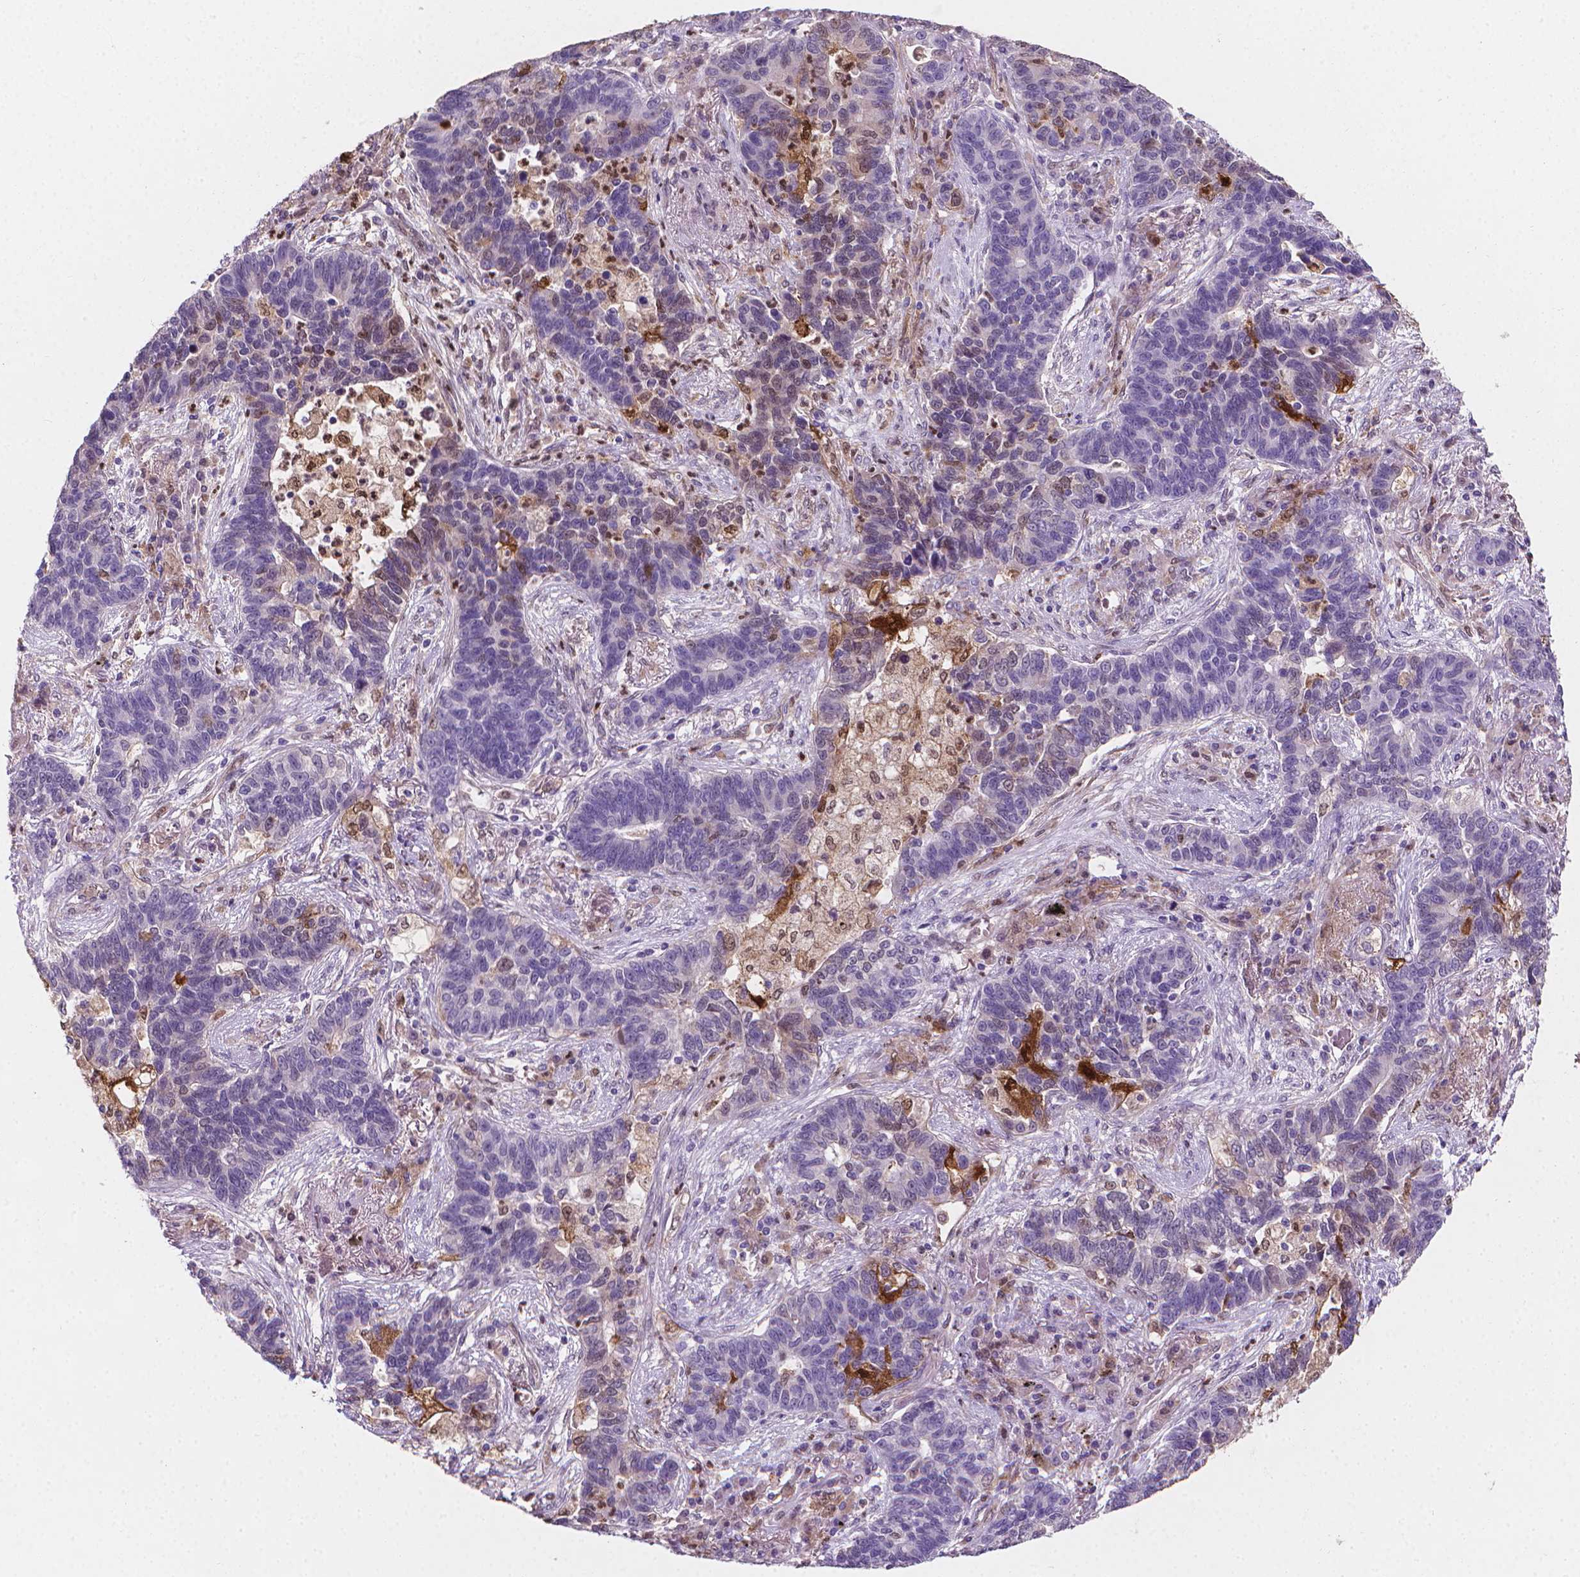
{"staining": {"intensity": "negative", "quantity": "none", "location": "none"}, "tissue": "lung cancer", "cell_type": "Tumor cells", "image_type": "cancer", "snomed": [{"axis": "morphology", "description": "Adenocarcinoma, NOS"}, {"axis": "topography", "description": "Lung"}], "caption": "Lung cancer was stained to show a protein in brown. There is no significant expression in tumor cells.", "gene": "TNFAIP2", "patient": {"sex": "female", "age": 57}}